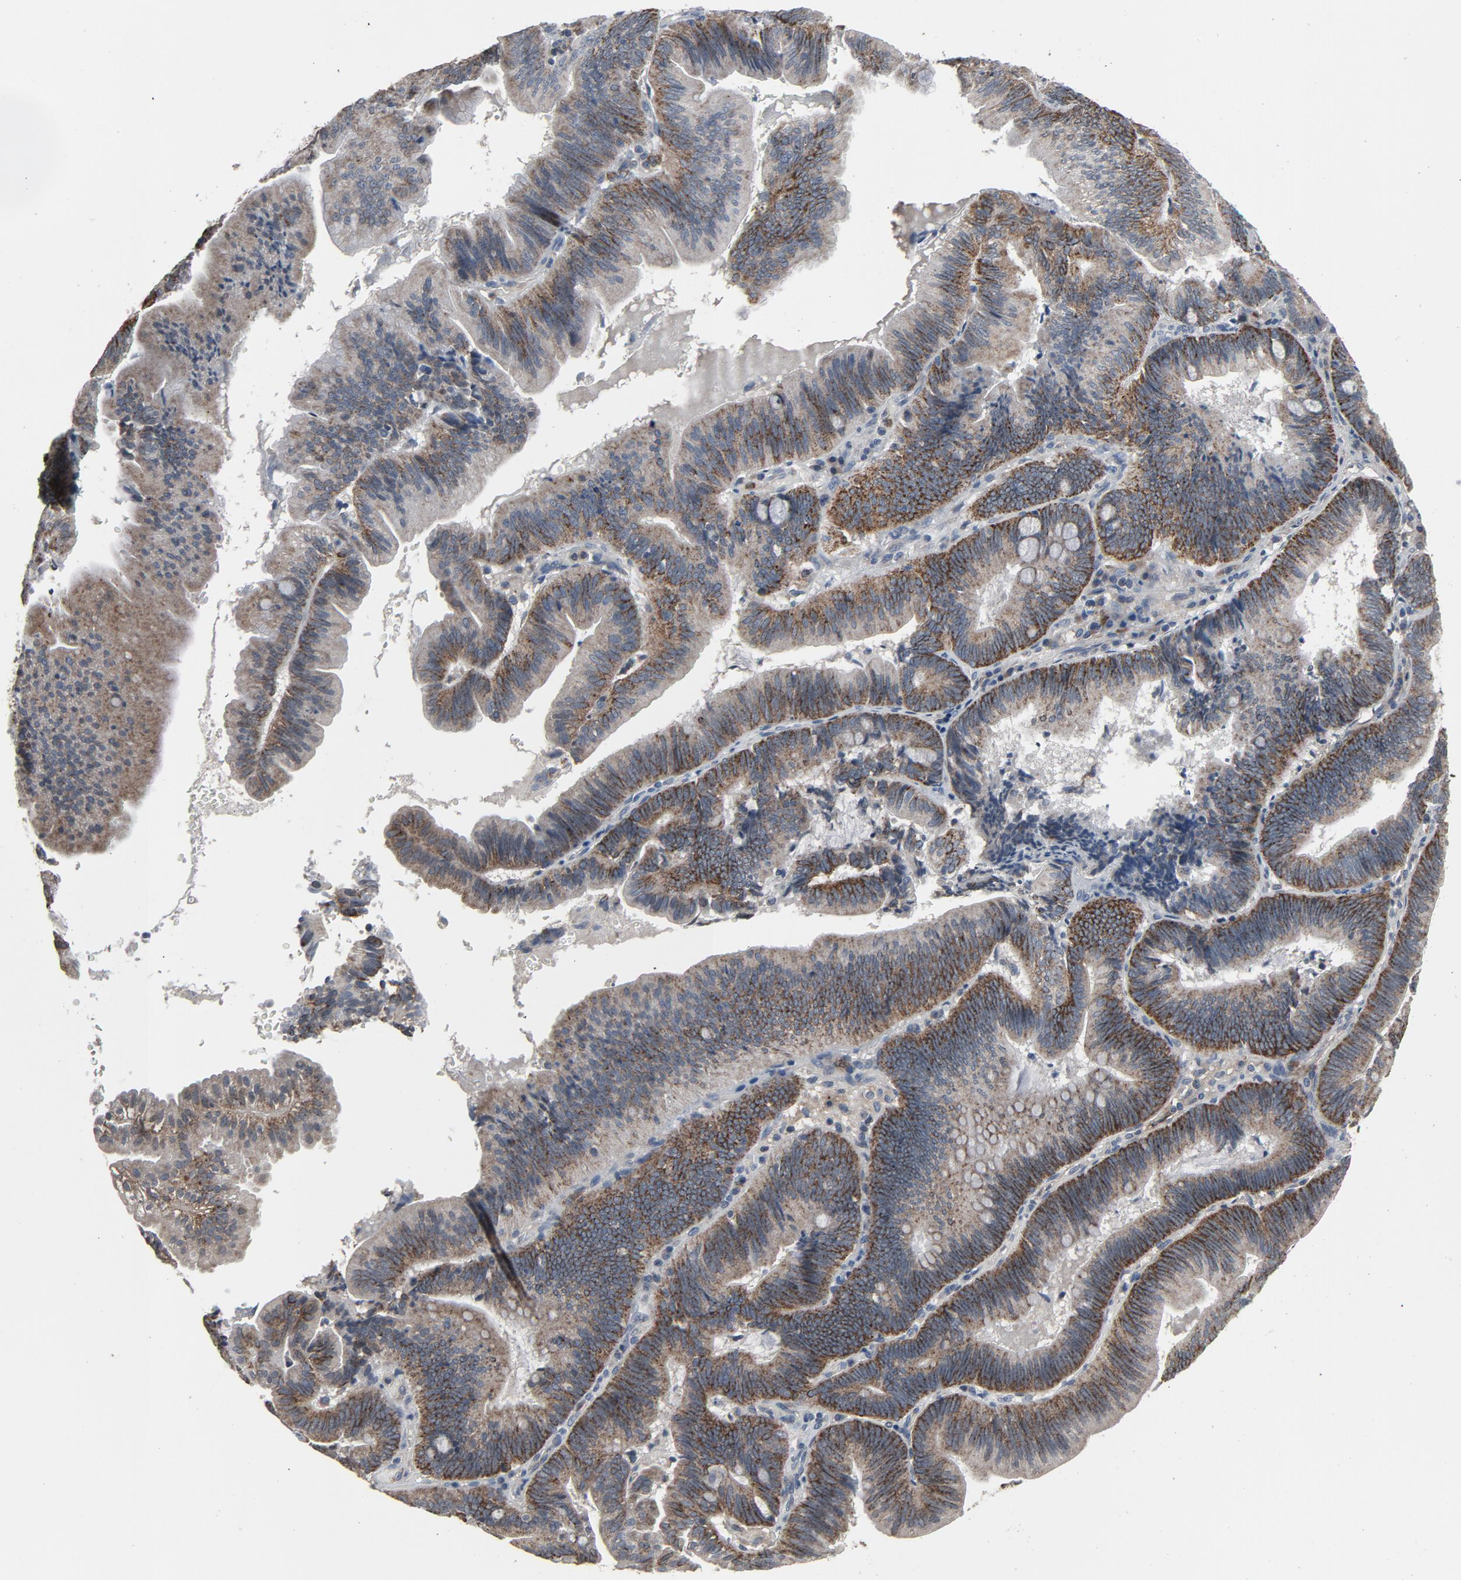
{"staining": {"intensity": "moderate", "quantity": ">75%", "location": "cytoplasmic/membranous"}, "tissue": "pancreatic cancer", "cell_type": "Tumor cells", "image_type": "cancer", "snomed": [{"axis": "morphology", "description": "Adenocarcinoma, NOS"}, {"axis": "topography", "description": "Pancreas"}], "caption": "DAB (3,3'-diaminobenzidine) immunohistochemical staining of human pancreatic adenocarcinoma exhibits moderate cytoplasmic/membranous protein expression in about >75% of tumor cells.", "gene": "PDZD4", "patient": {"sex": "male", "age": 82}}